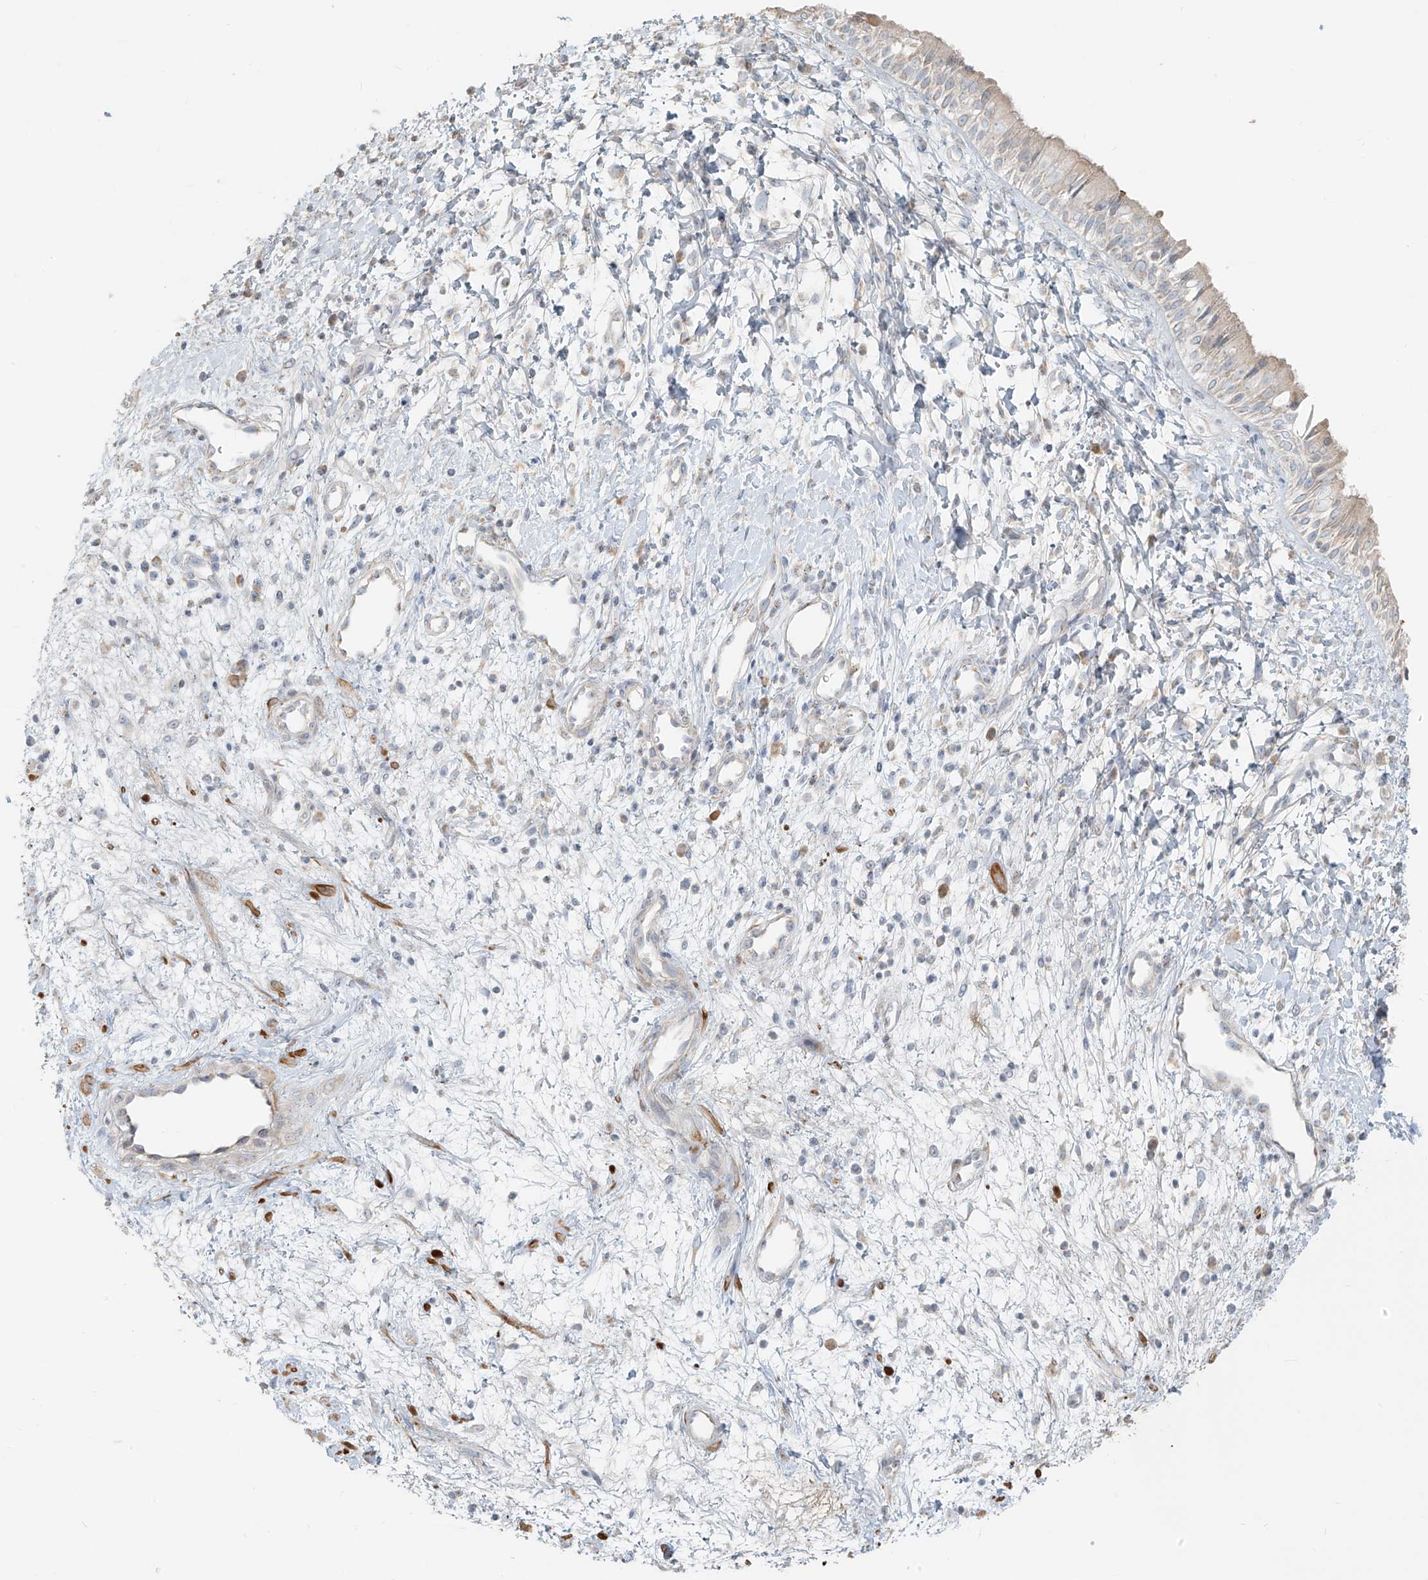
{"staining": {"intensity": "moderate", "quantity": "25%-75%", "location": "cytoplasmic/membranous"}, "tissue": "nasopharynx", "cell_type": "Respiratory epithelial cells", "image_type": "normal", "snomed": [{"axis": "morphology", "description": "Normal tissue, NOS"}, {"axis": "topography", "description": "Nasopharynx"}], "caption": "This is an image of immunohistochemistry (IHC) staining of normal nasopharynx, which shows moderate positivity in the cytoplasmic/membranous of respiratory epithelial cells.", "gene": "UST", "patient": {"sex": "male", "age": 22}}